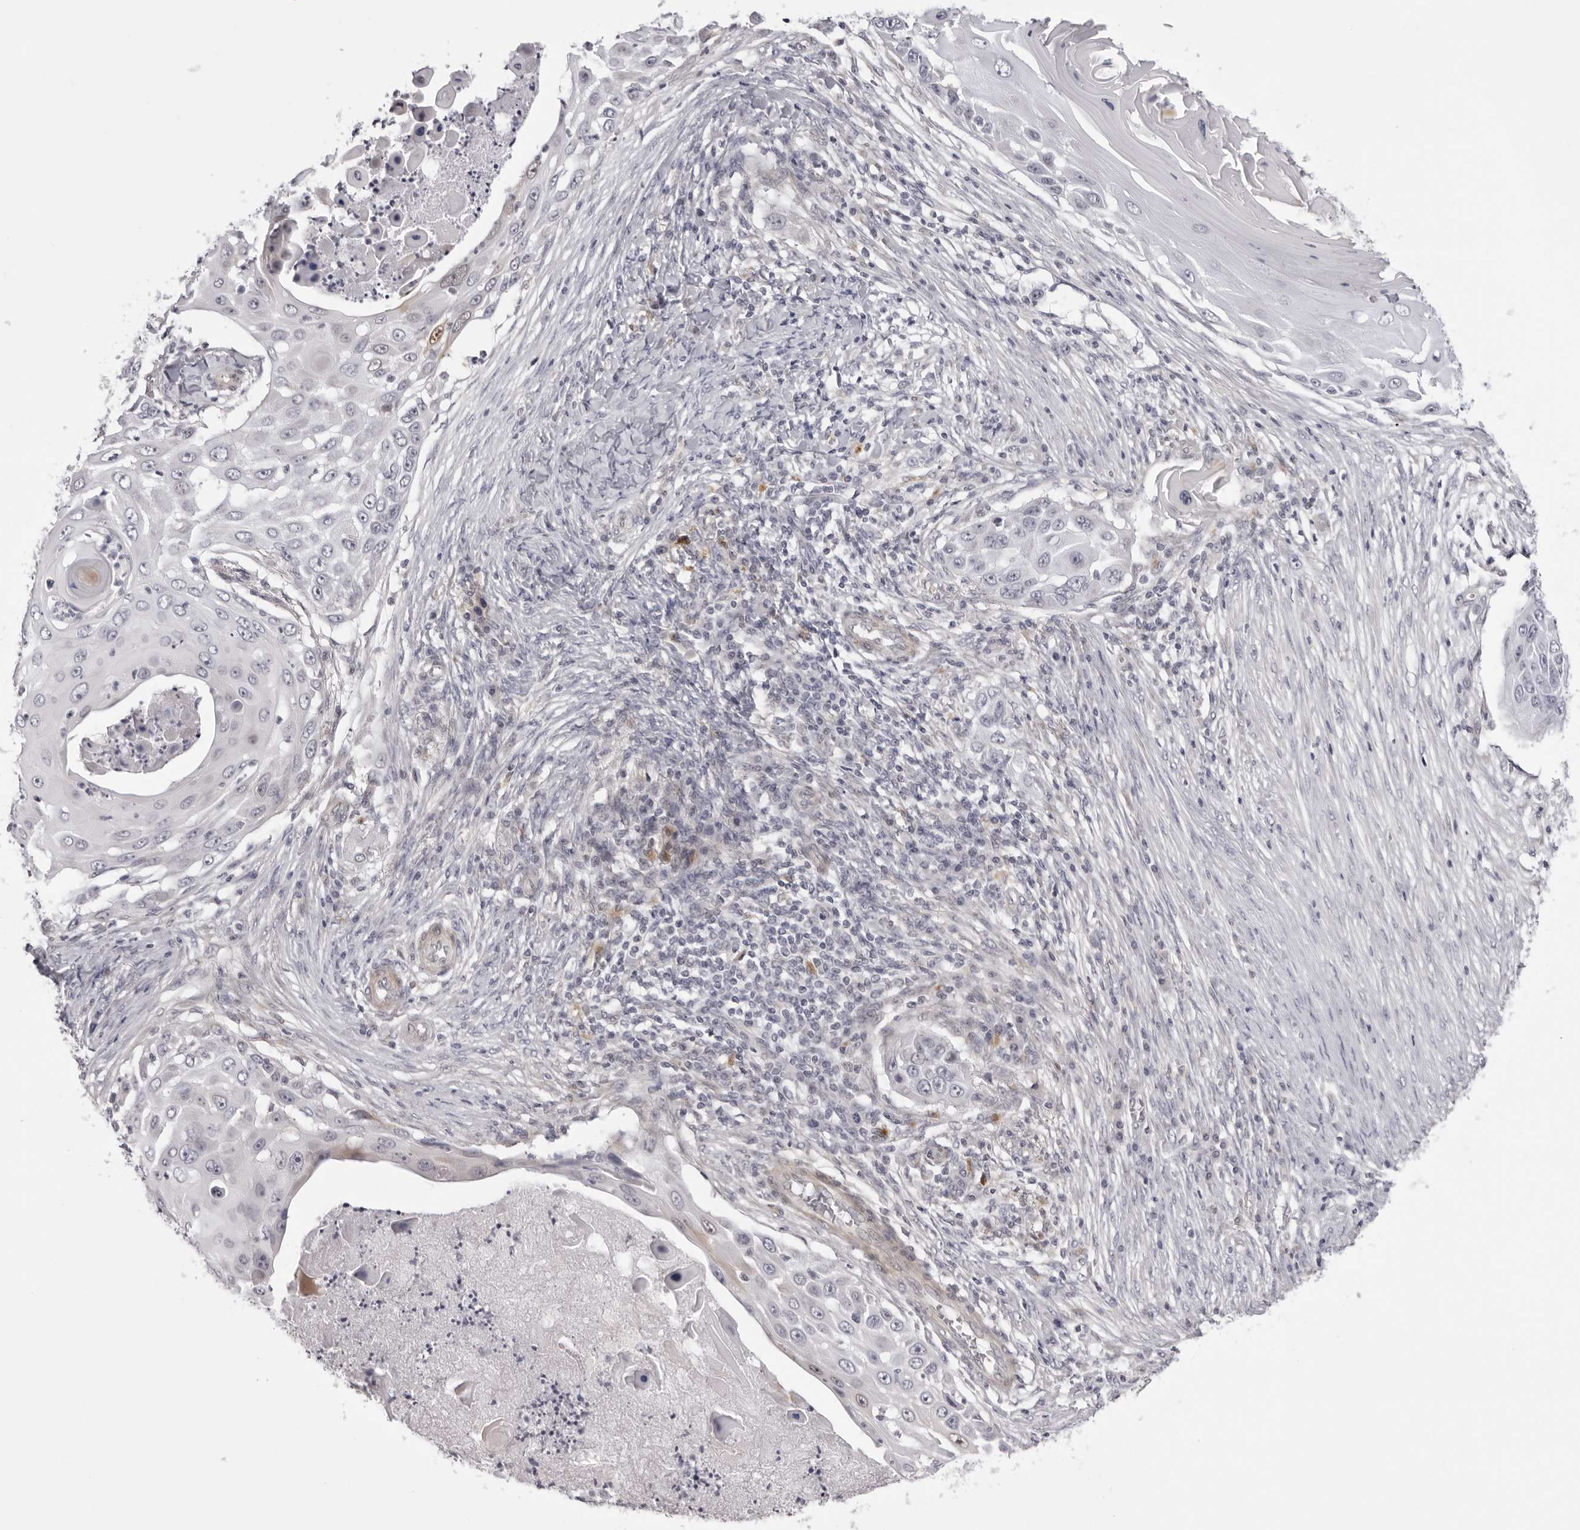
{"staining": {"intensity": "negative", "quantity": "none", "location": "none"}, "tissue": "skin cancer", "cell_type": "Tumor cells", "image_type": "cancer", "snomed": [{"axis": "morphology", "description": "Squamous cell carcinoma, NOS"}, {"axis": "topography", "description": "Skin"}], "caption": "Skin squamous cell carcinoma stained for a protein using immunohistochemistry demonstrates no staining tumor cells.", "gene": "SUGCT", "patient": {"sex": "female", "age": 44}}